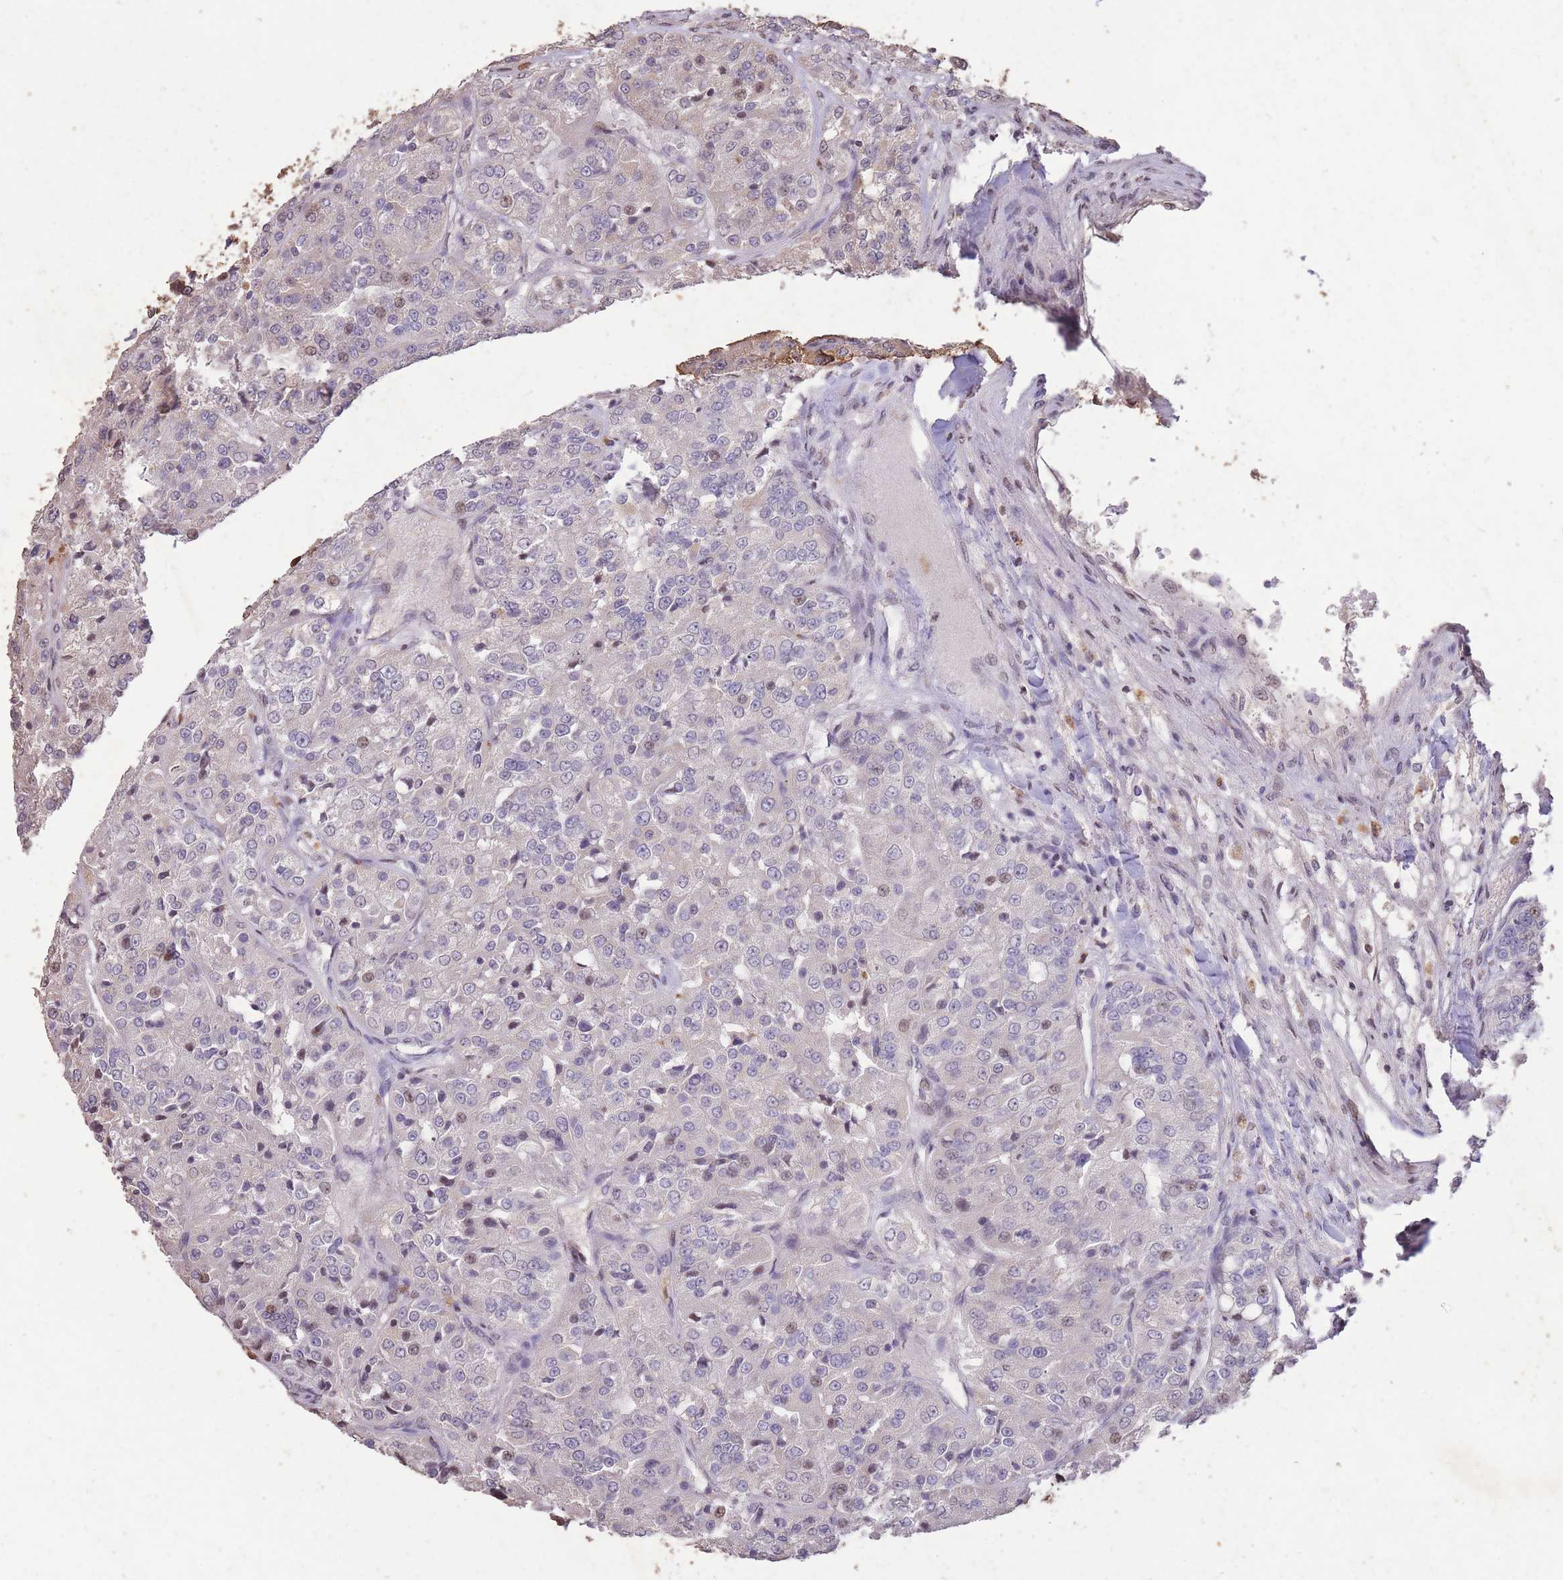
{"staining": {"intensity": "negative", "quantity": "none", "location": "none"}, "tissue": "renal cancer", "cell_type": "Tumor cells", "image_type": "cancer", "snomed": [{"axis": "morphology", "description": "Adenocarcinoma, NOS"}, {"axis": "topography", "description": "Kidney"}], "caption": "The photomicrograph displays no staining of tumor cells in renal cancer (adenocarcinoma).", "gene": "RGS14", "patient": {"sex": "female", "age": 63}}